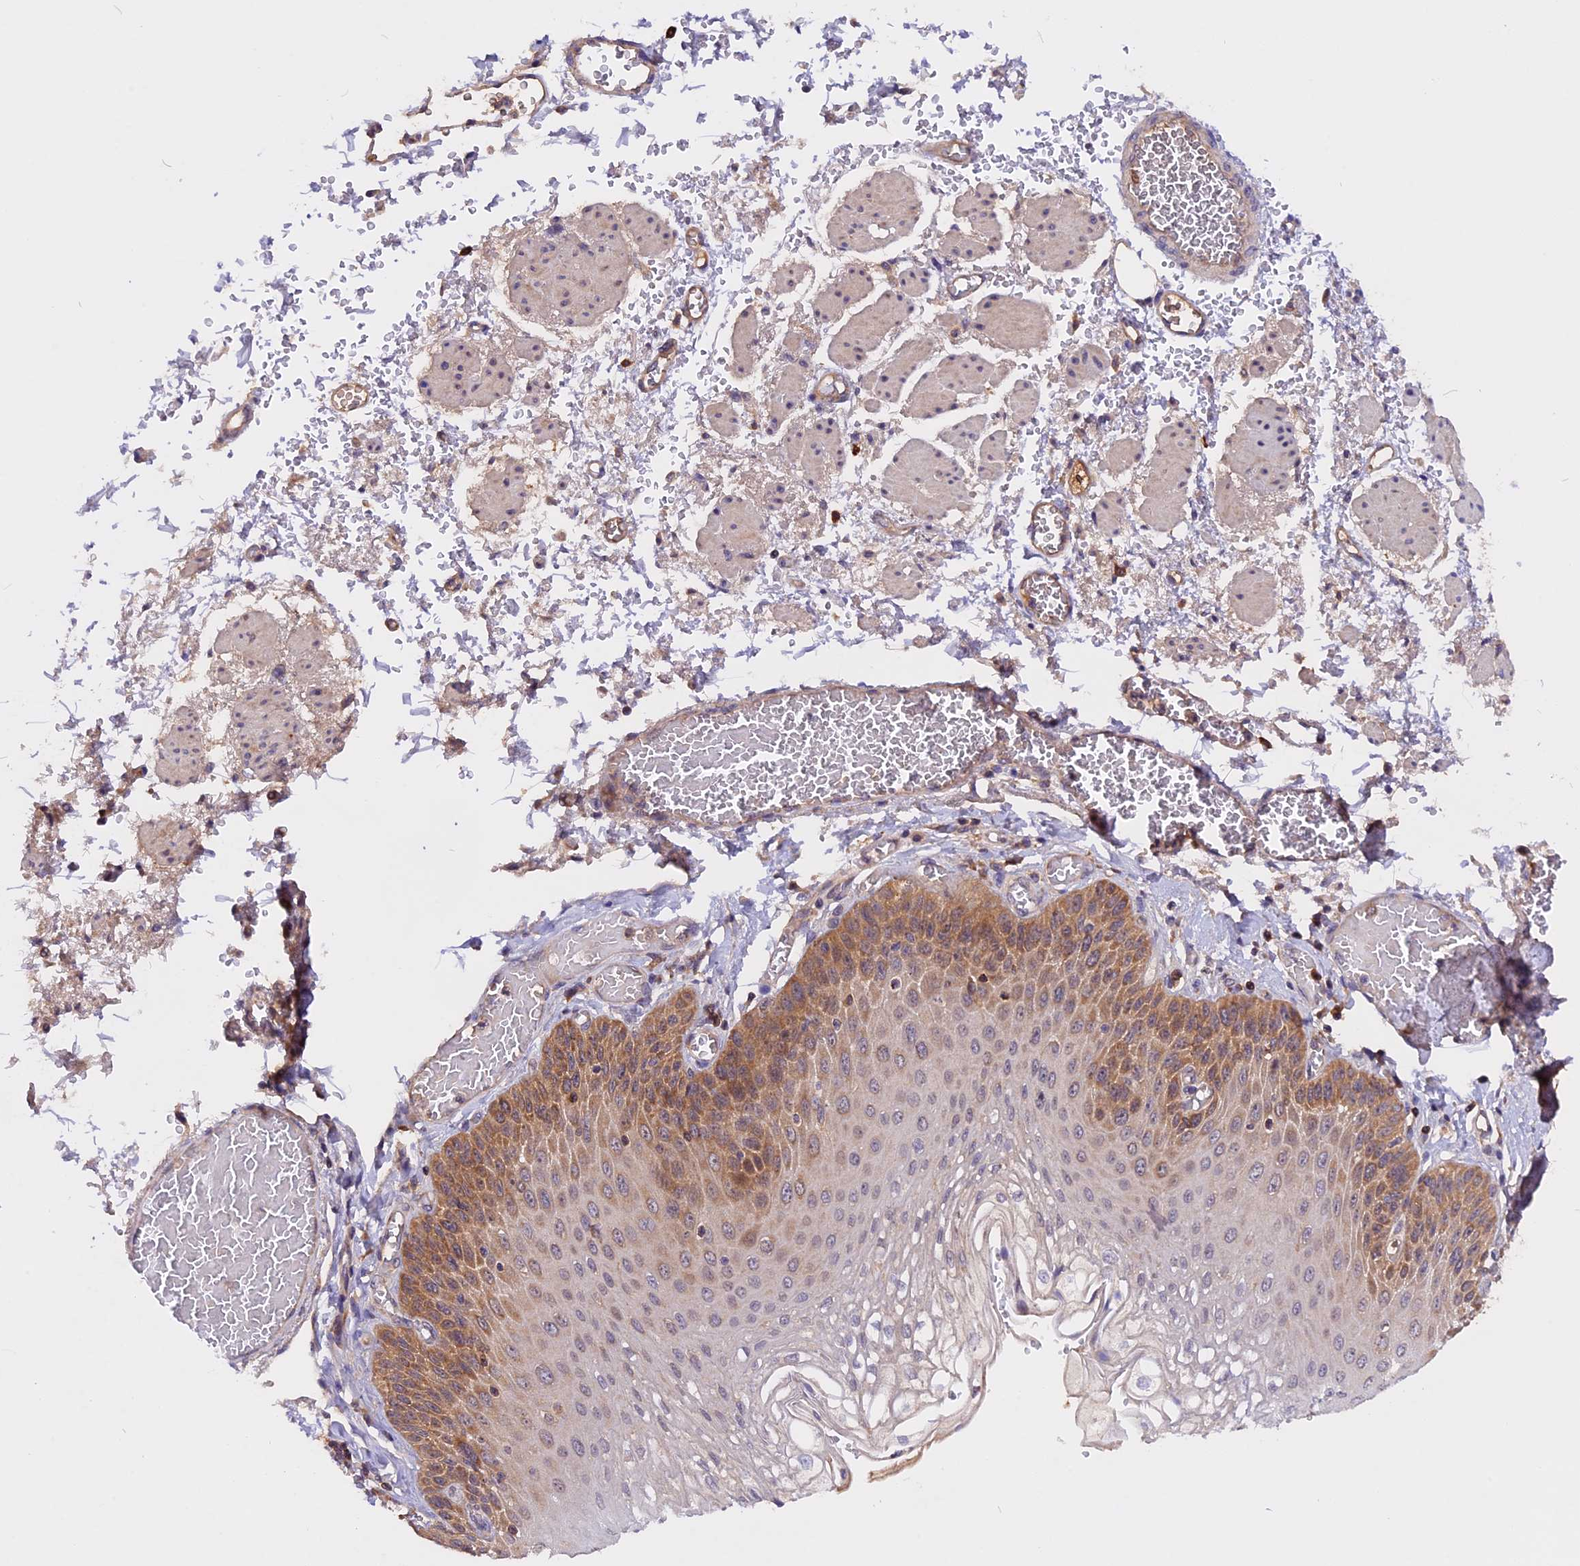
{"staining": {"intensity": "moderate", "quantity": ">75%", "location": "cytoplasmic/membranous,nuclear"}, "tissue": "esophagus", "cell_type": "Squamous epithelial cells", "image_type": "normal", "snomed": [{"axis": "morphology", "description": "Normal tissue, NOS"}, {"axis": "topography", "description": "Esophagus"}], "caption": "Moderate cytoplasmic/membranous,nuclear expression is identified in about >75% of squamous epithelial cells in unremarkable esophagus. The staining is performed using DAB (3,3'-diaminobenzidine) brown chromogen to label protein expression. The nuclei are counter-stained blue using hematoxylin.", "gene": "MARK4", "patient": {"sex": "male", "age": 81}}